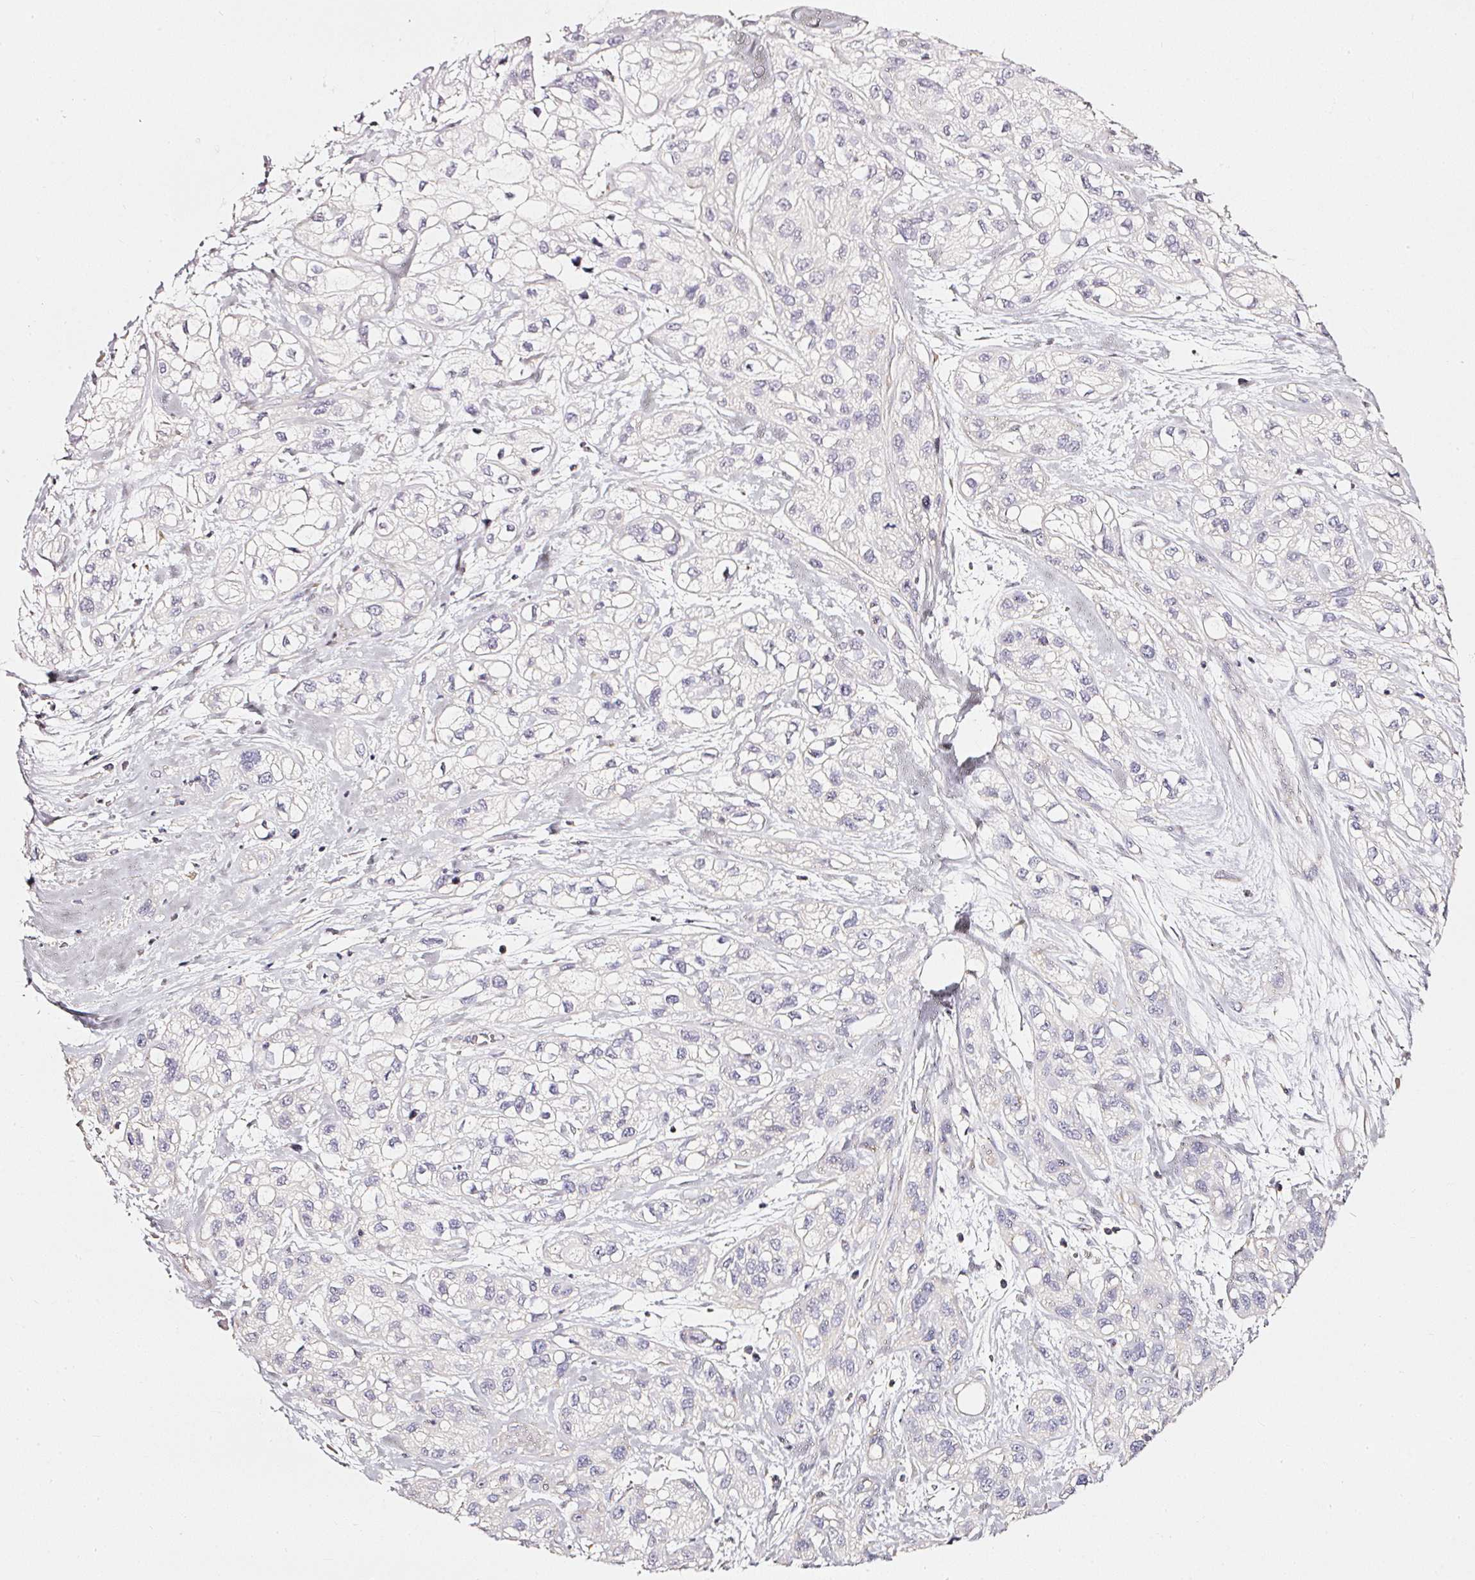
{"staining": {"intensity": "negative", "quantity": "none", "location": "none"}, "tissue": "skin cancer", "cell_type": "Tumor cells", "image_type": "cancer", "snomed": [{"axis": "morphology", "description": "Squamous cell carcinoma, NOS"}, {"axis": "topography", "description": "Skin"}], "caption": "Immunohistochemistry of skin cancer (squamous cell carcinoma) demonstrates no expression in tumor cells.", "gene": "NTRK1", "patient": {"sex": "male", "age": 82}}